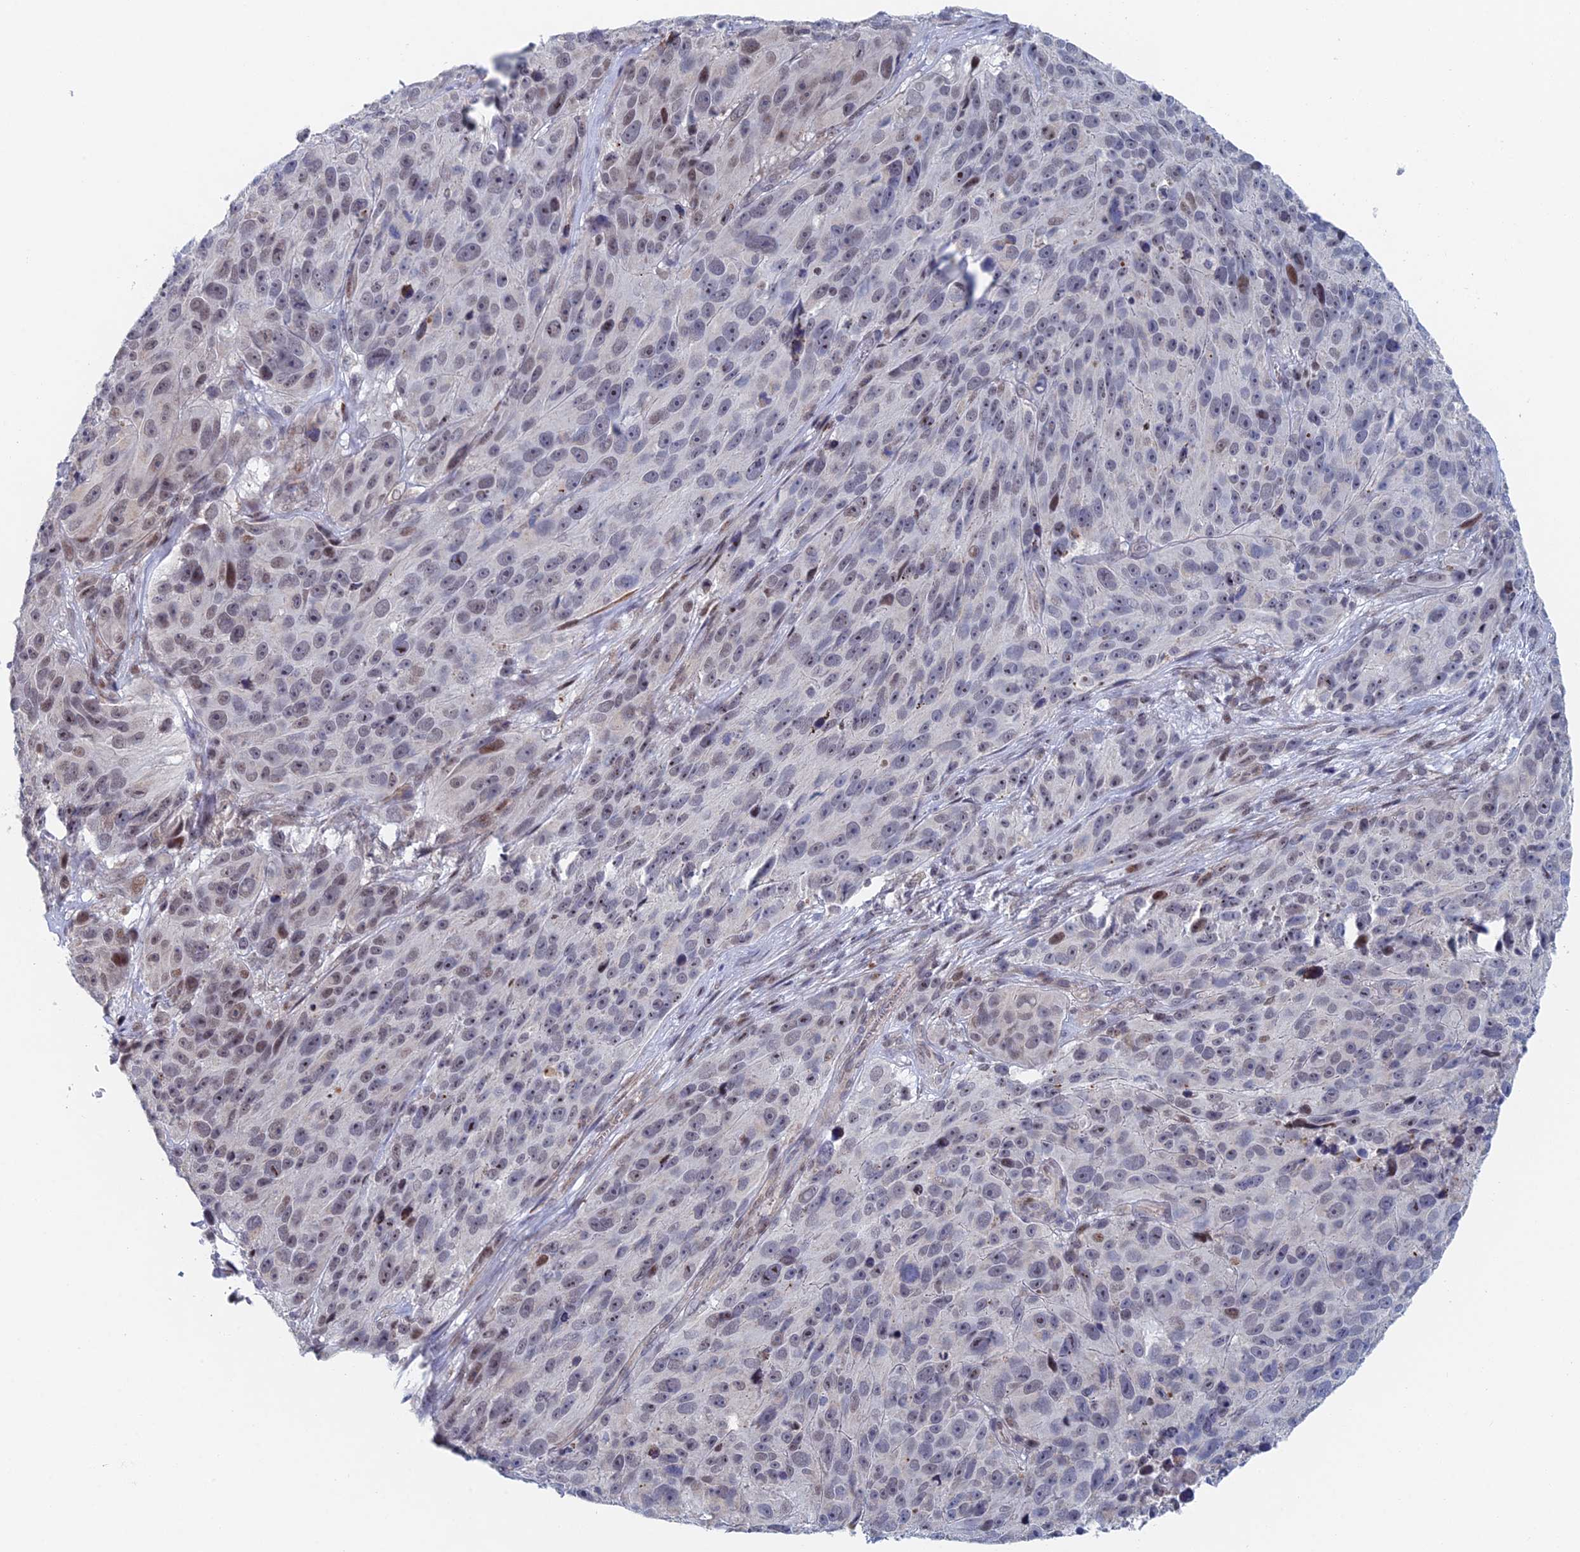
{"staining": {"intensity": "weak", "quantity": "<25%", "location": "nuclear"}, "tissue": "melanoma", "cell_type": "Tumor cells", "image_type": "cancer", "snomed": [{"axis": "morphology", "description": "Malignant melanoma, NOS"}, {"axis": "topography", "description": "Skin"}], "caption": "DAB immunohistochemical staining of melanoma reveals no significant positivity in tumor cells.", "gene": "GMNC", "patient": {"sex": "male", "age": 84}}